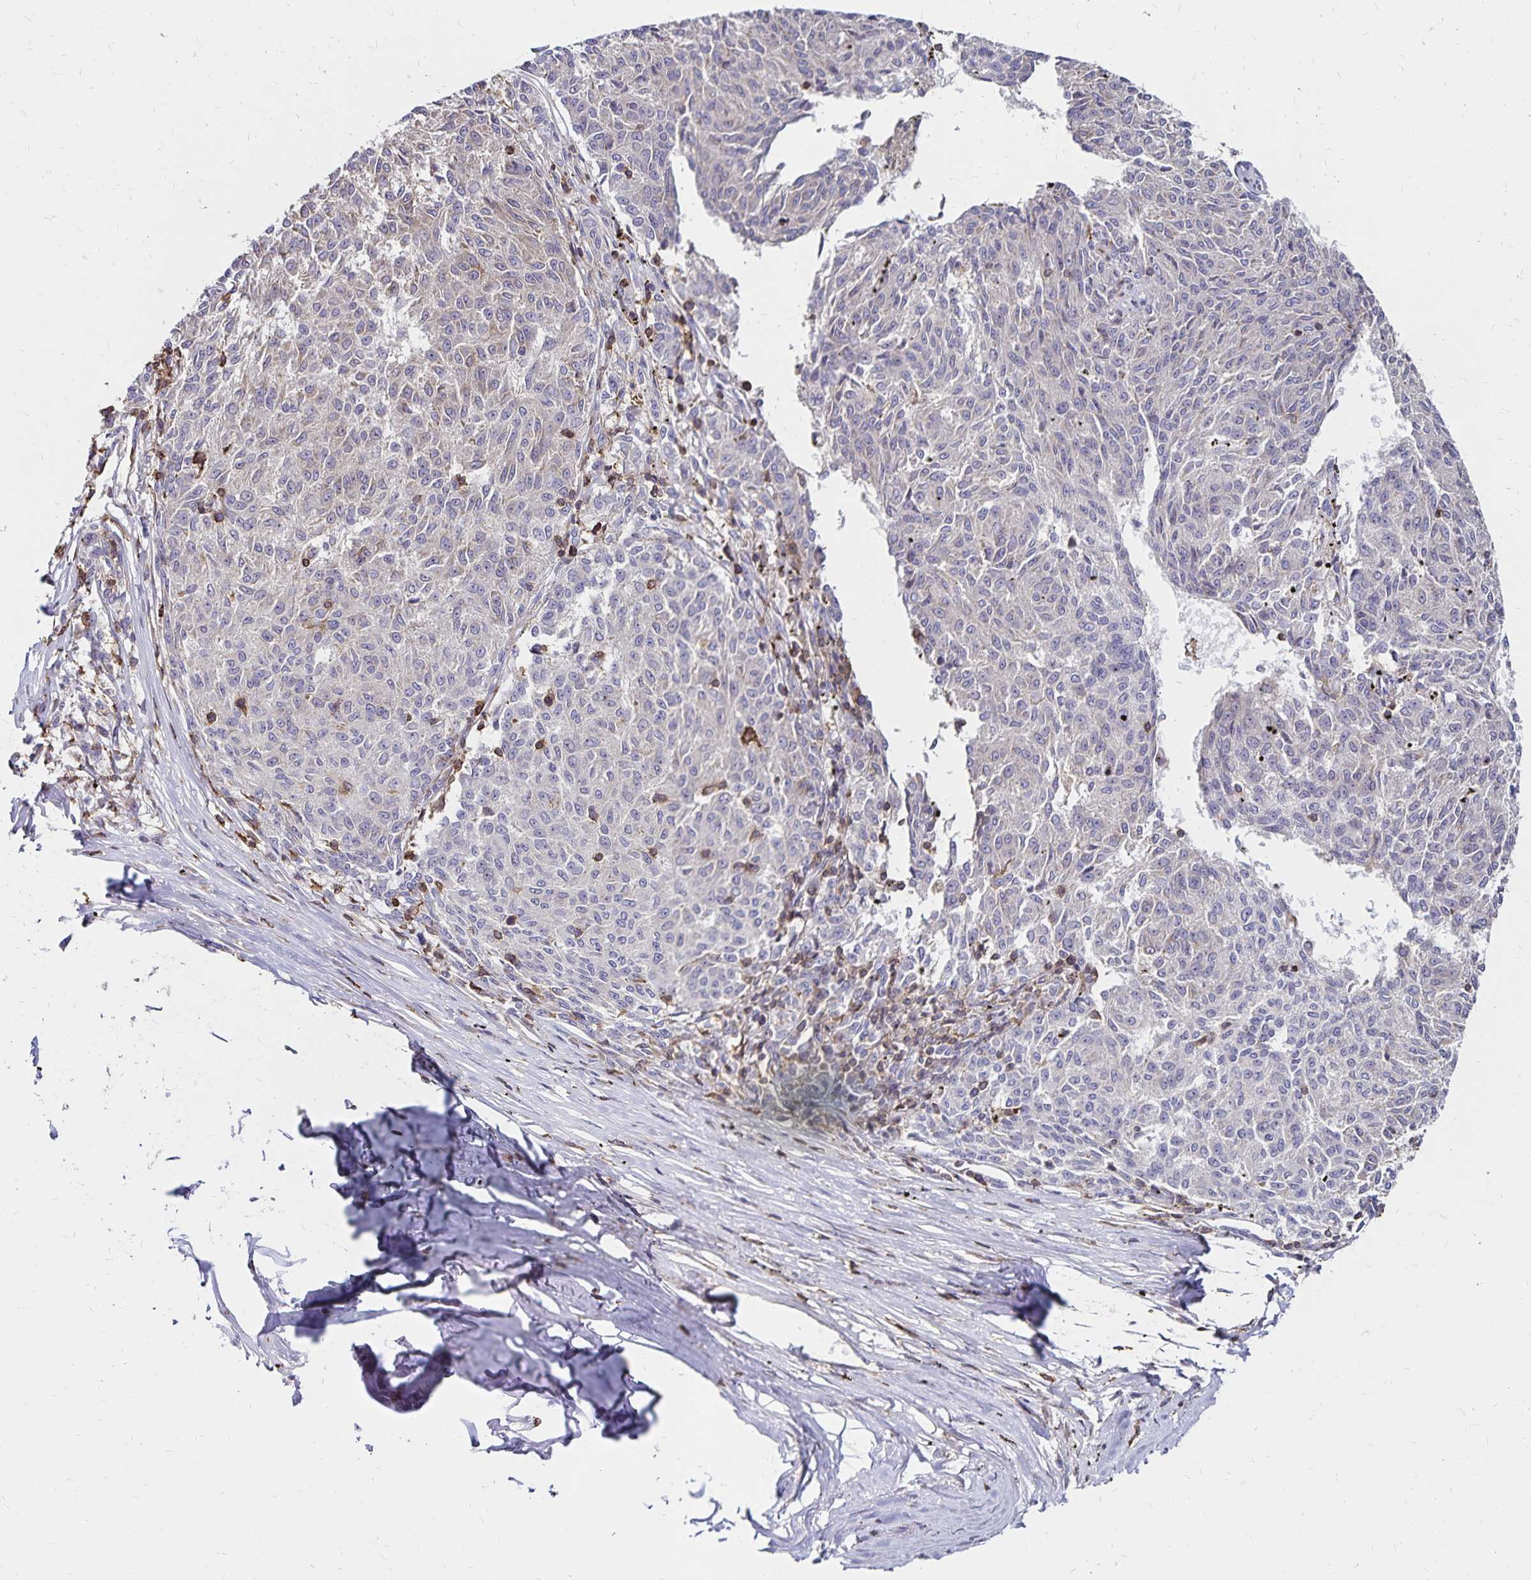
{"staining": {"intensity": "negative", "quantity": "none", "location": "none"}, "tissue": "melanoma", "cell_type": "Tumor cells", "image_type": "cancer", "snomed": [{"axis": "morphology", "description": "Malignant melanoma, NOS"}, {"axis": "topography", "description": "Skin"}], "caption": "An immunohistochemistry image of melanoma is shown. There is no staining in tumor cells of melanoma.", "gene": "NAGPA", "patient": {"sex": "female", "age": 72}}